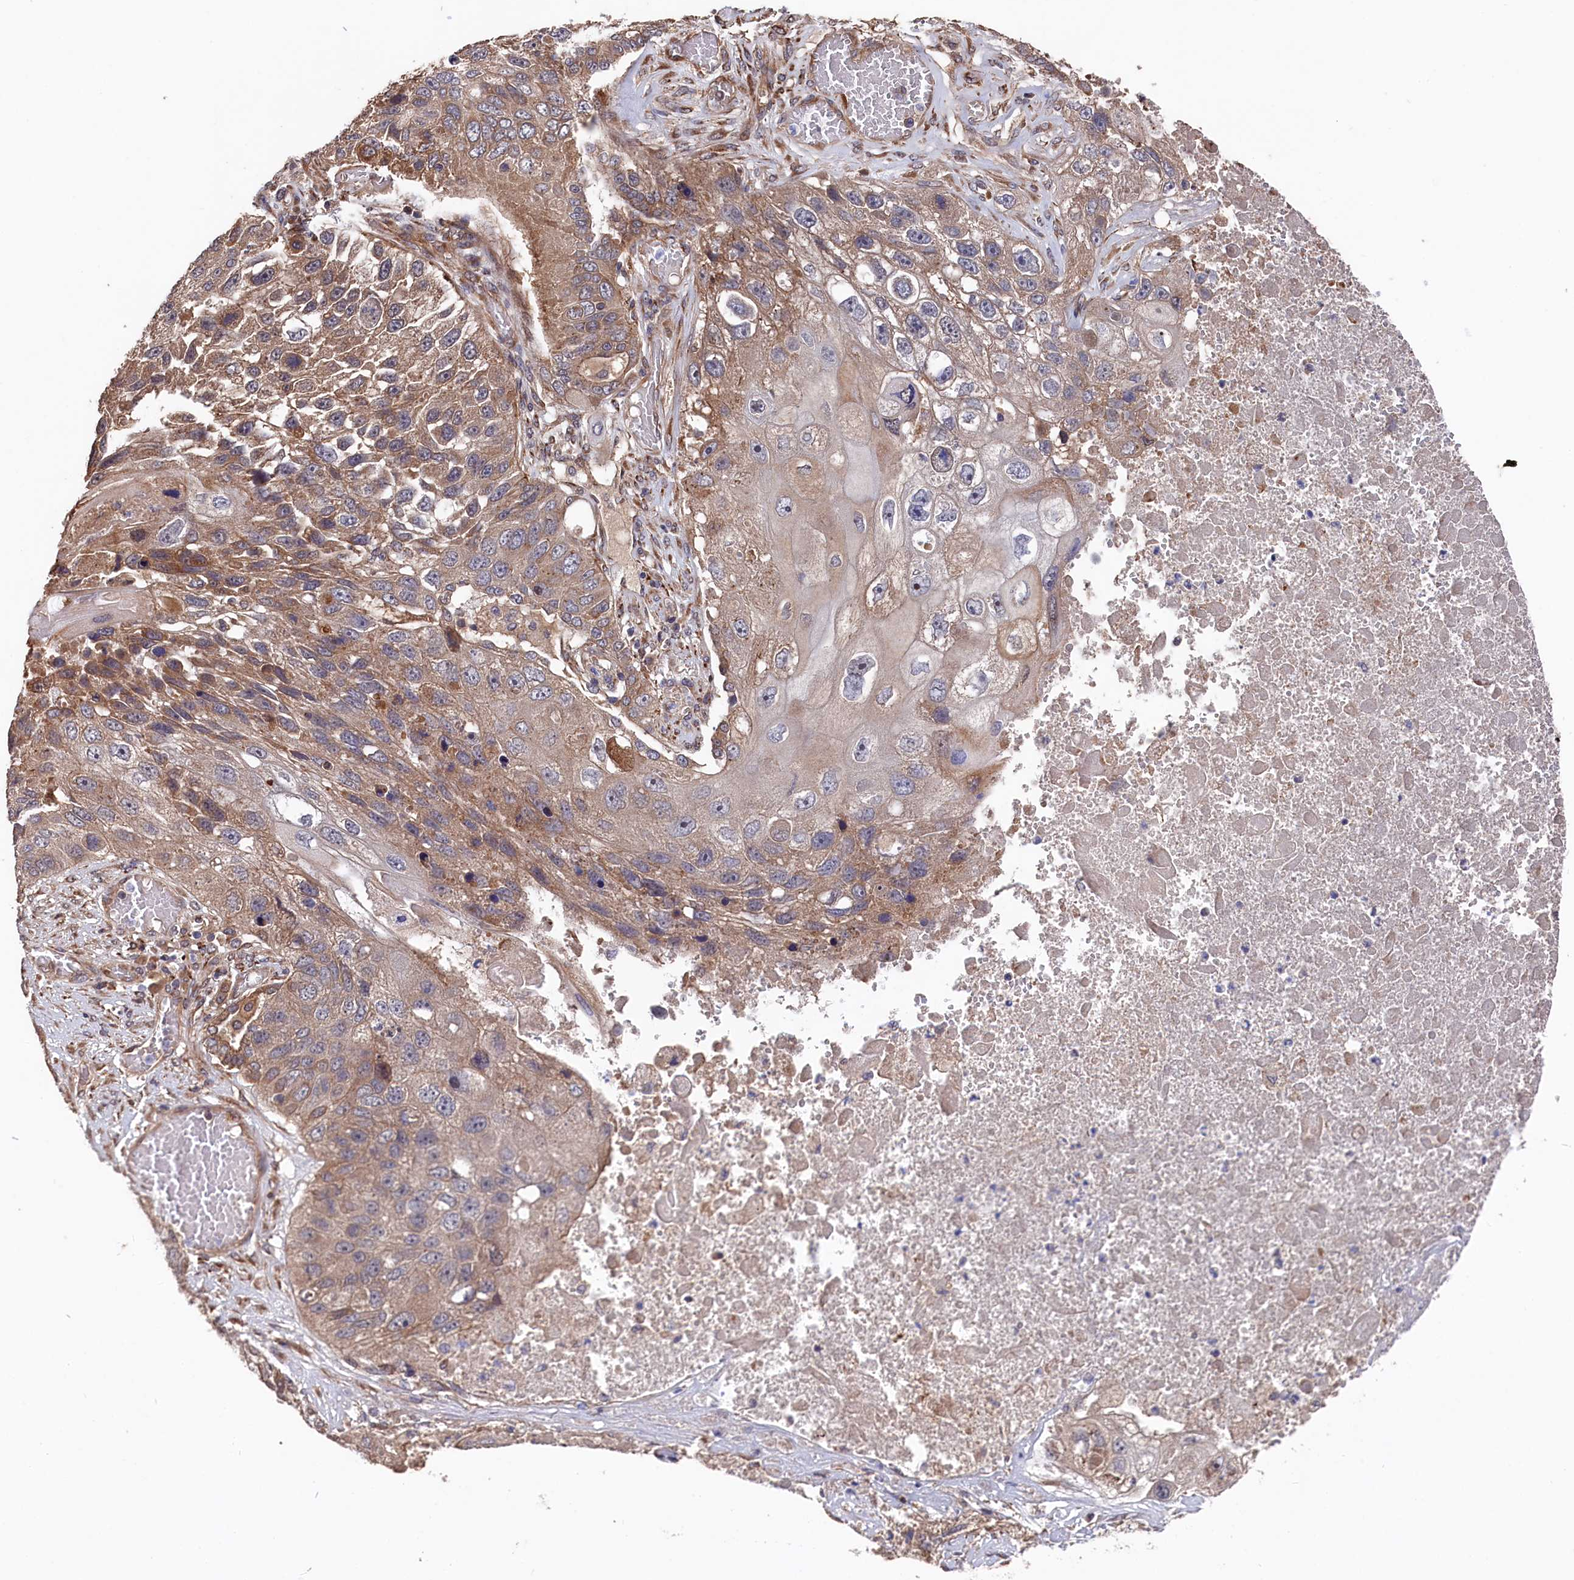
{"staining": {"intensity": "moderate", "quantity": "<25%", "location": "cytoplasmic/membranous"}, "tissue": "lung cancer", "cell_type": "Tumor cells", "image_type": "cancer", "snomed": [{"axis": "morphology", "description": "Squamous cell carcinoma, NOS"}, {"axis": "topography", "description": "Lung"}], "caption": "Human squamous cell carcinoma (lung) stained for a protein (brown) shows moderate cytoplasmic/membranous positive positivity in about <25% of tumor cells.", "gene": "SLC12A4", "patient": {"sex": "male", "age": 61}}